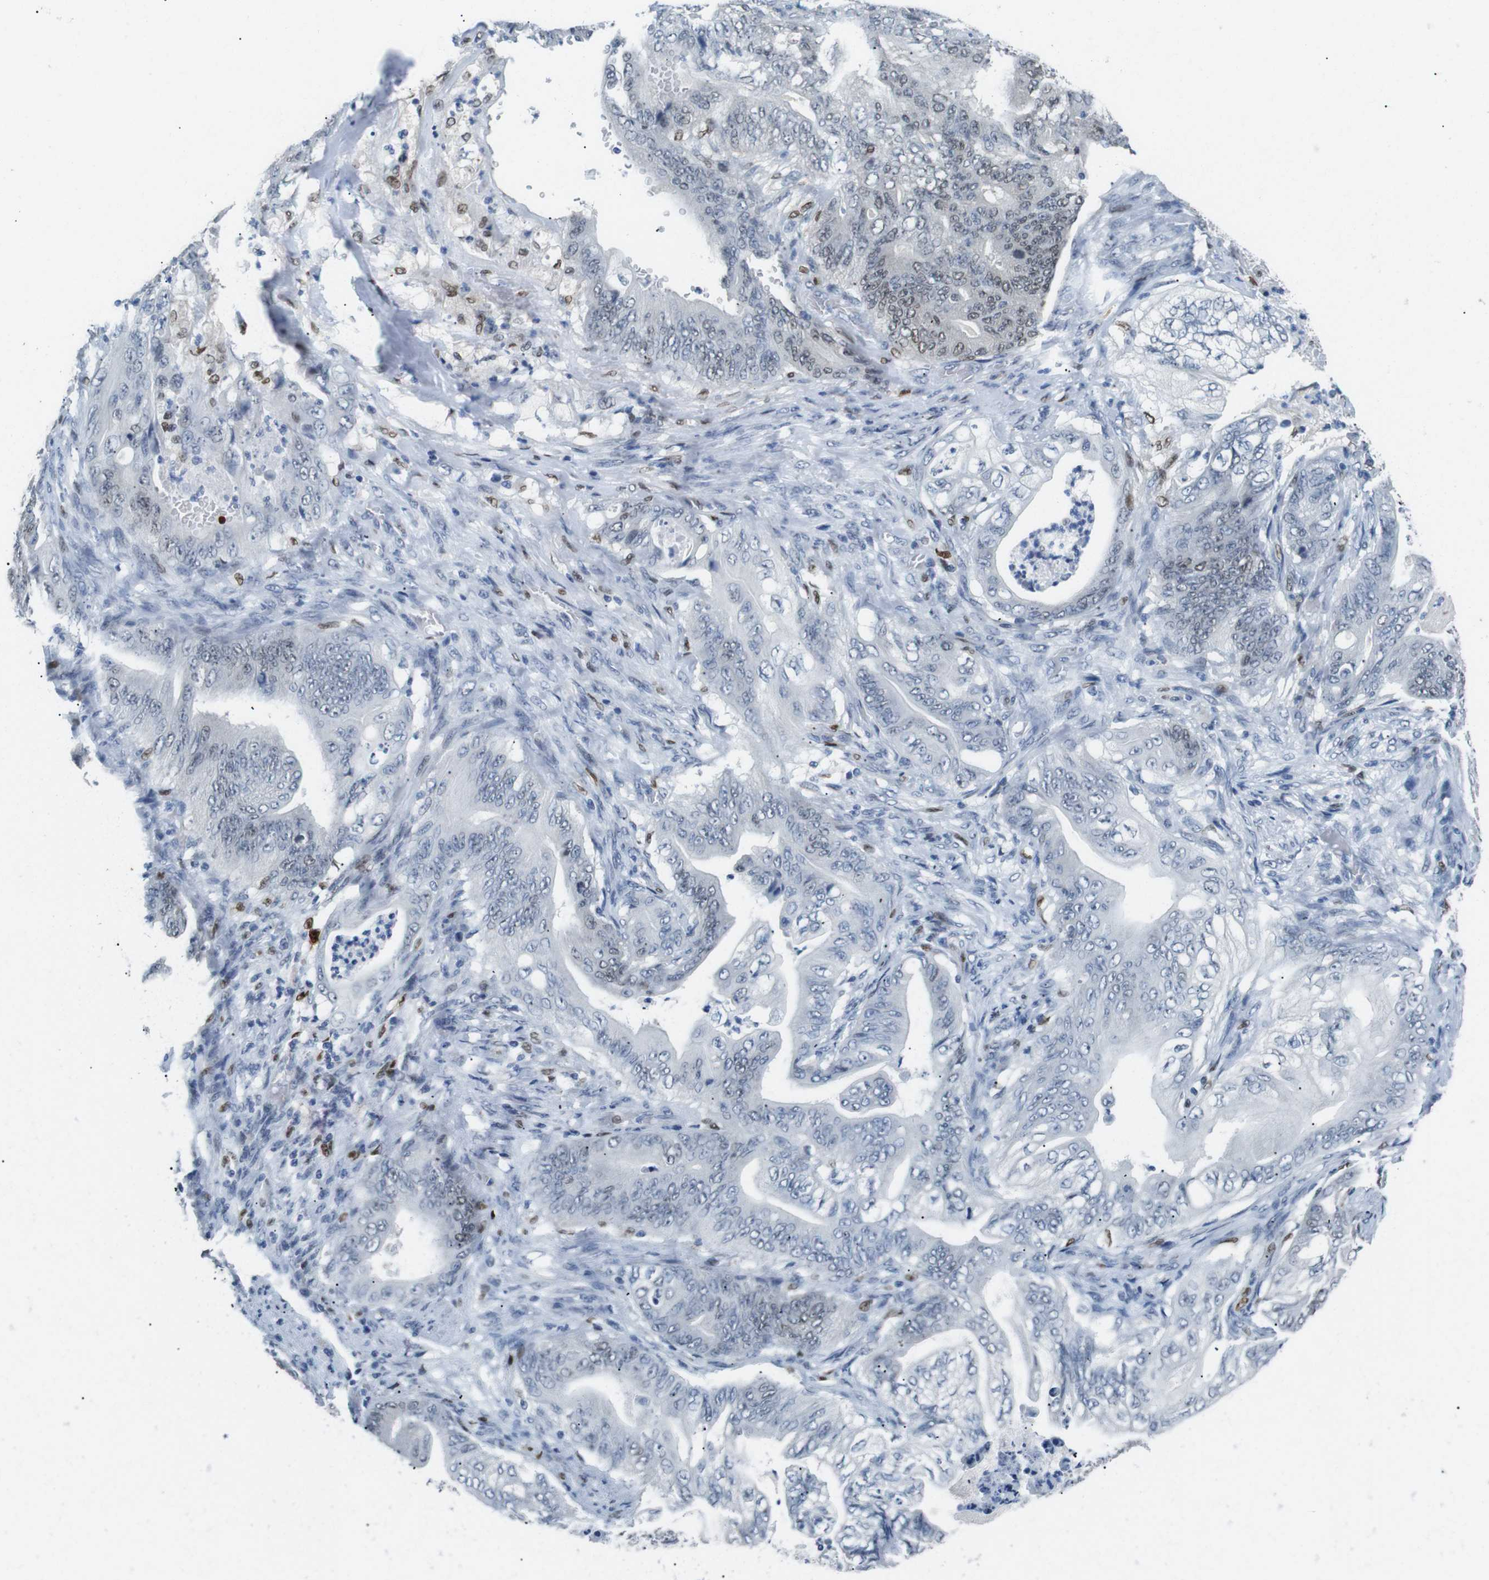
{"staining": {"intensity": "weak", "quantity": "<25%", "location": "nuclear"}, "tissue": "stomach cancer", "cell_type": "Tumor cells", "image_type": "cancer", "snomed": [{"axis": "morphology", "description": "Adenocarcinoma, NOS"}, {"axis": "topography", "description": "Stomach"}], "caption": "The immunohistochemistry histopathology image has no significant staining in tumor cells of stomach adenocarcinoma tissue.", "gene": "IRF8", "patient": {"sex": "female", "age": 73}}